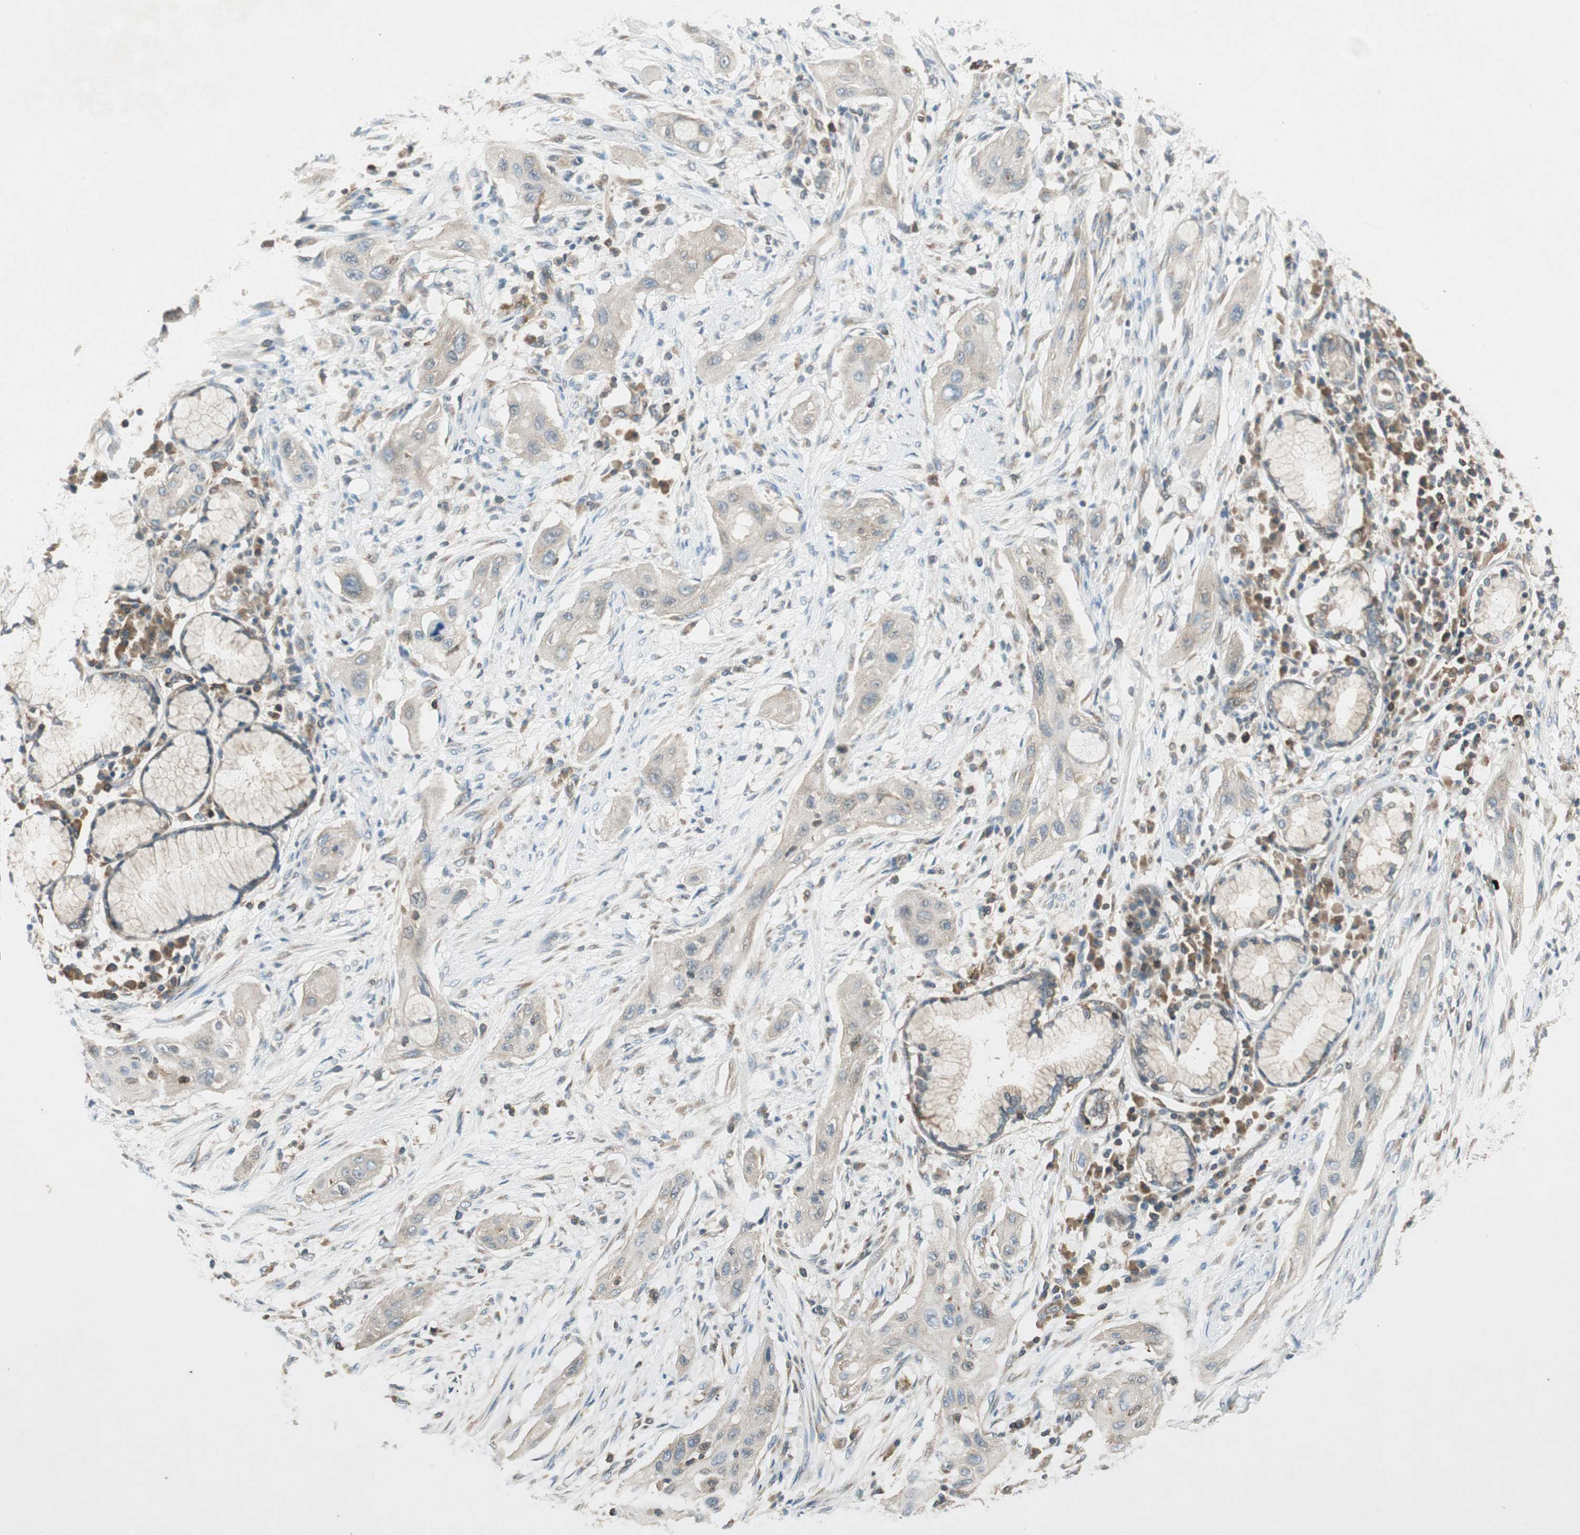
{"staining": {"intensity": "weak", "quantity": ">75%", "location": "cytoplasmic/membranous"}, "tissue": "lung cancer", "cell_type": "Tumor cells", "image_type": "cancer", "snomed": [{"axis": "morphology", "description": "Squamous cell carcinoma, NOS"}, {"axis": "topography", "description": "Lung"}], "caption": "Immunohistochemical staining of lung cancer displays low levels of weak cytoplasmic/membranous protein positivity in approximately >75% of tumor cells.", "gene": "CHADL", "patient": {"sex": "female", "age": 47}}